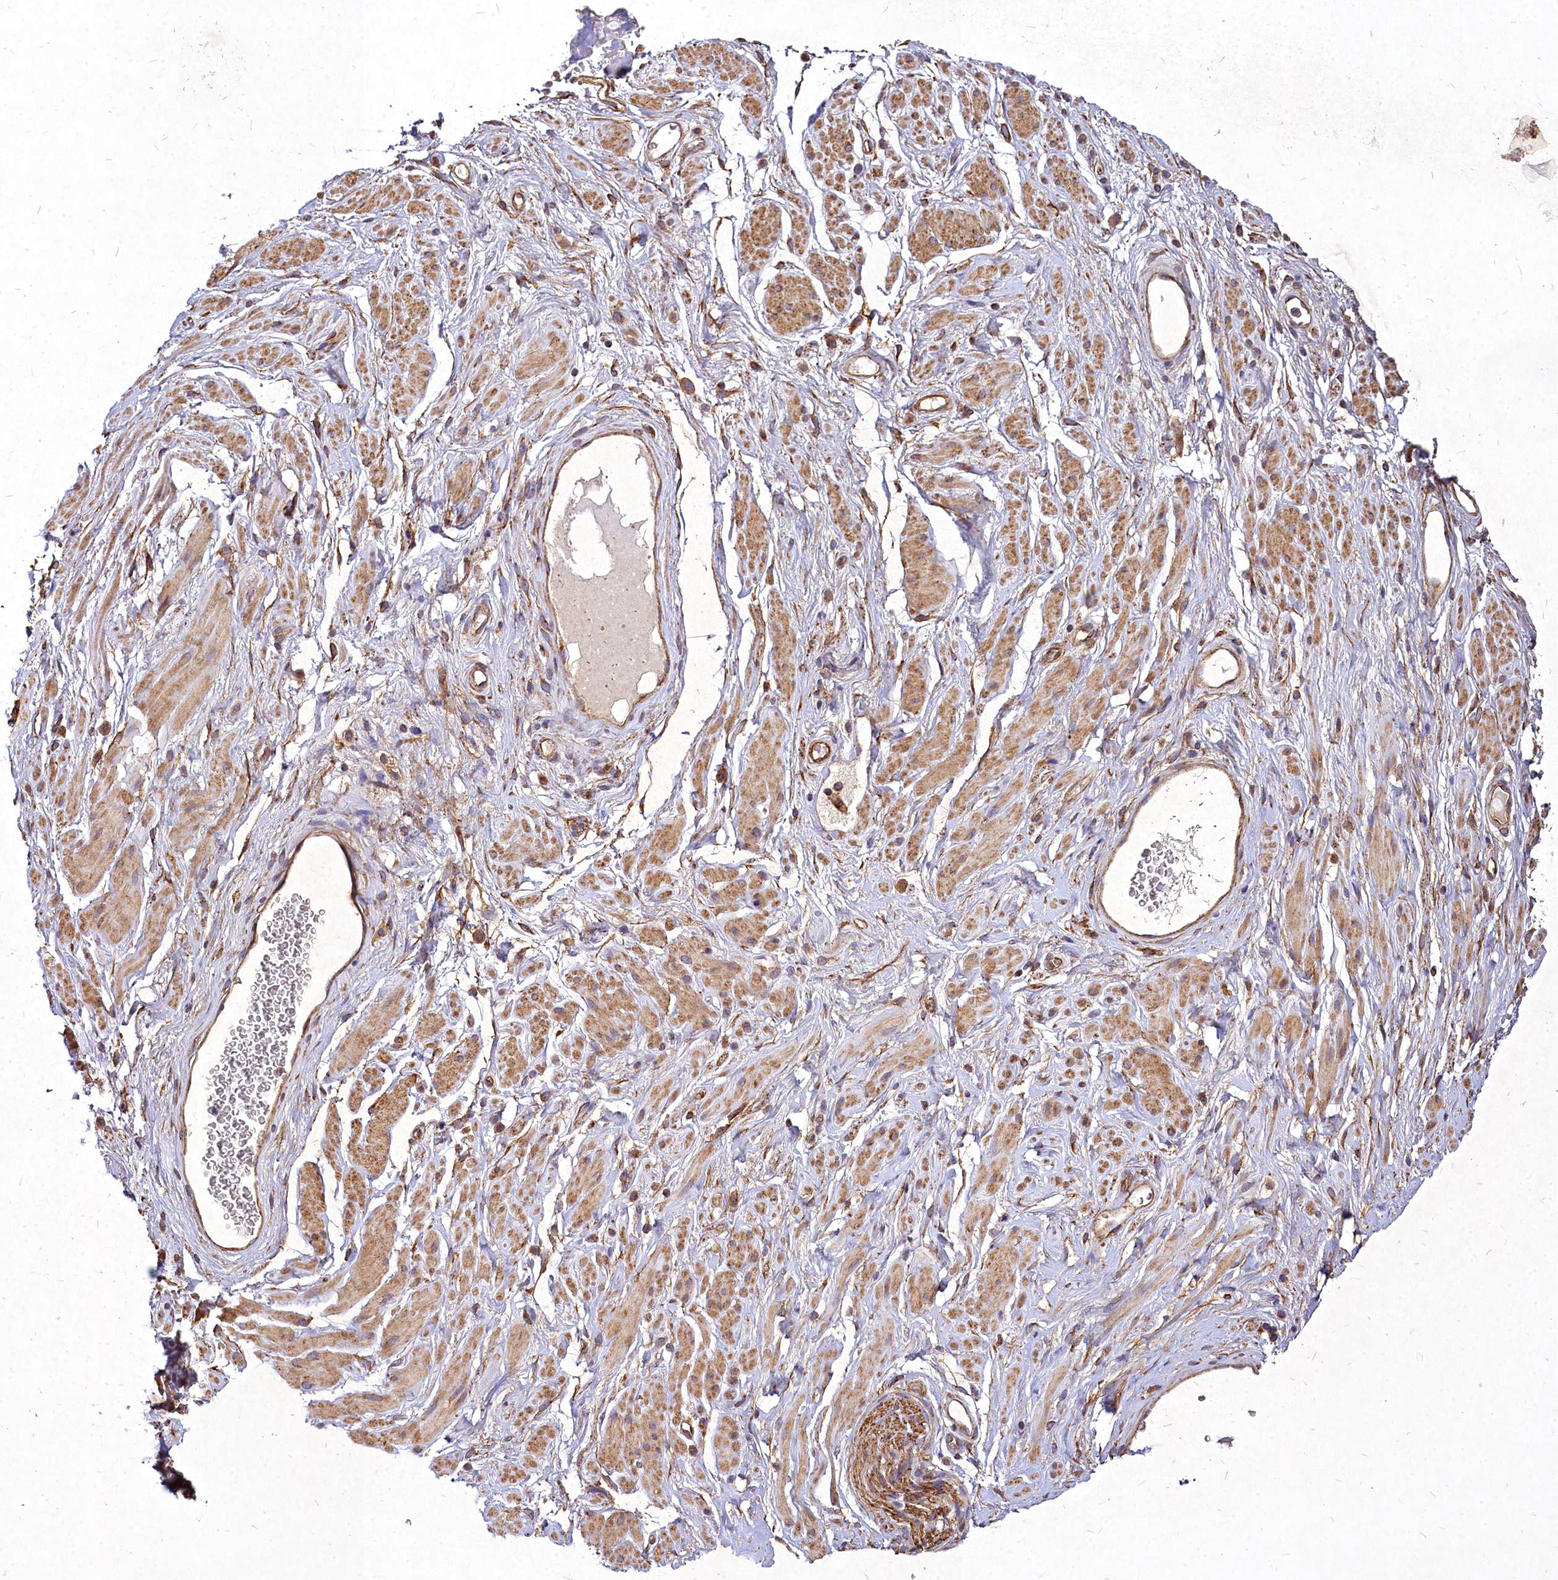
{"staining": {"intensity": "moderate", "quantity": ">75%", "location": "cytoplasmic/membranous"}, "tissue": "adipose tissue", "cell_type": "Adipocytes", "image_type": "normal", "snomed": [{"axis": "morphology", "description": "Normal tissue, NOS"}, {"axis": "morphology", "description": "Adenocarcinoma, NOS"}, {"axis": "topography", "description": "Rectum"}, {"axis": "topography", "description": "Vagina"}, {"axis": "topography", "description": "Peripheral nerve tissue"}], "caption": "Moderate cytoplasmic/membranous positivity for a protein is seen in about >75% of adipocytes of unremarkable adipose tissue using immunohistochemistry.", "gene": "SKA1", "patient": {"sex": "female", "age": 71}}